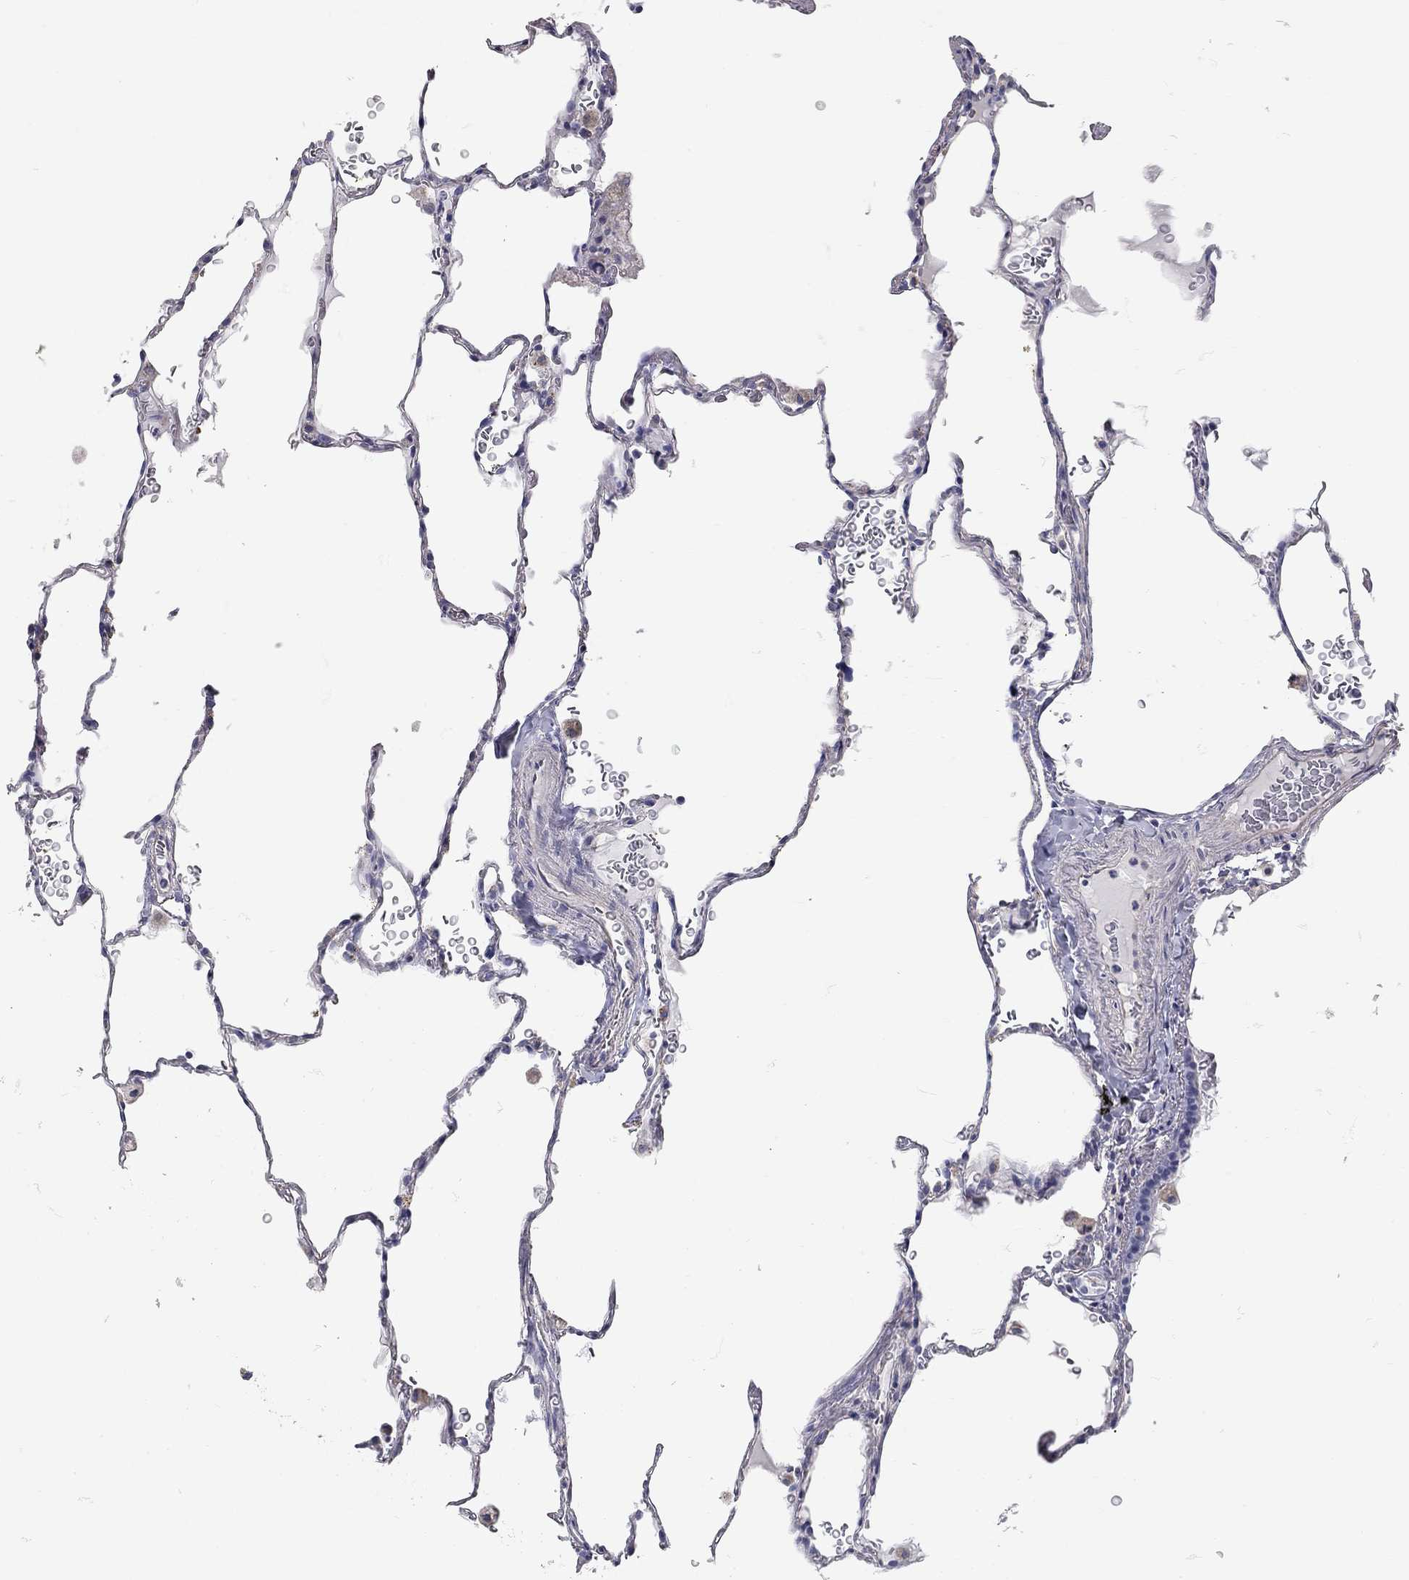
{"staining": {"intensity": "negative", "quantity": "none", "location": "none"}, "tissue": "lung", "cell_type": "Alveolar cells", "image_type": "normal", "snomed": [{"axis": "morphology", "description": "Normal tissue, NOS"}, {"axis": "morphology", "description": "Adenocarcinoma, metastatic, NOS"}, {"axis": "topography", "description": "Lung"}], "caption": "The histopathology image reveals no significant positivity in alveolar cells of lung.", "gene": "C10orf90", "patient": {"sex": "male", "age": 45}}